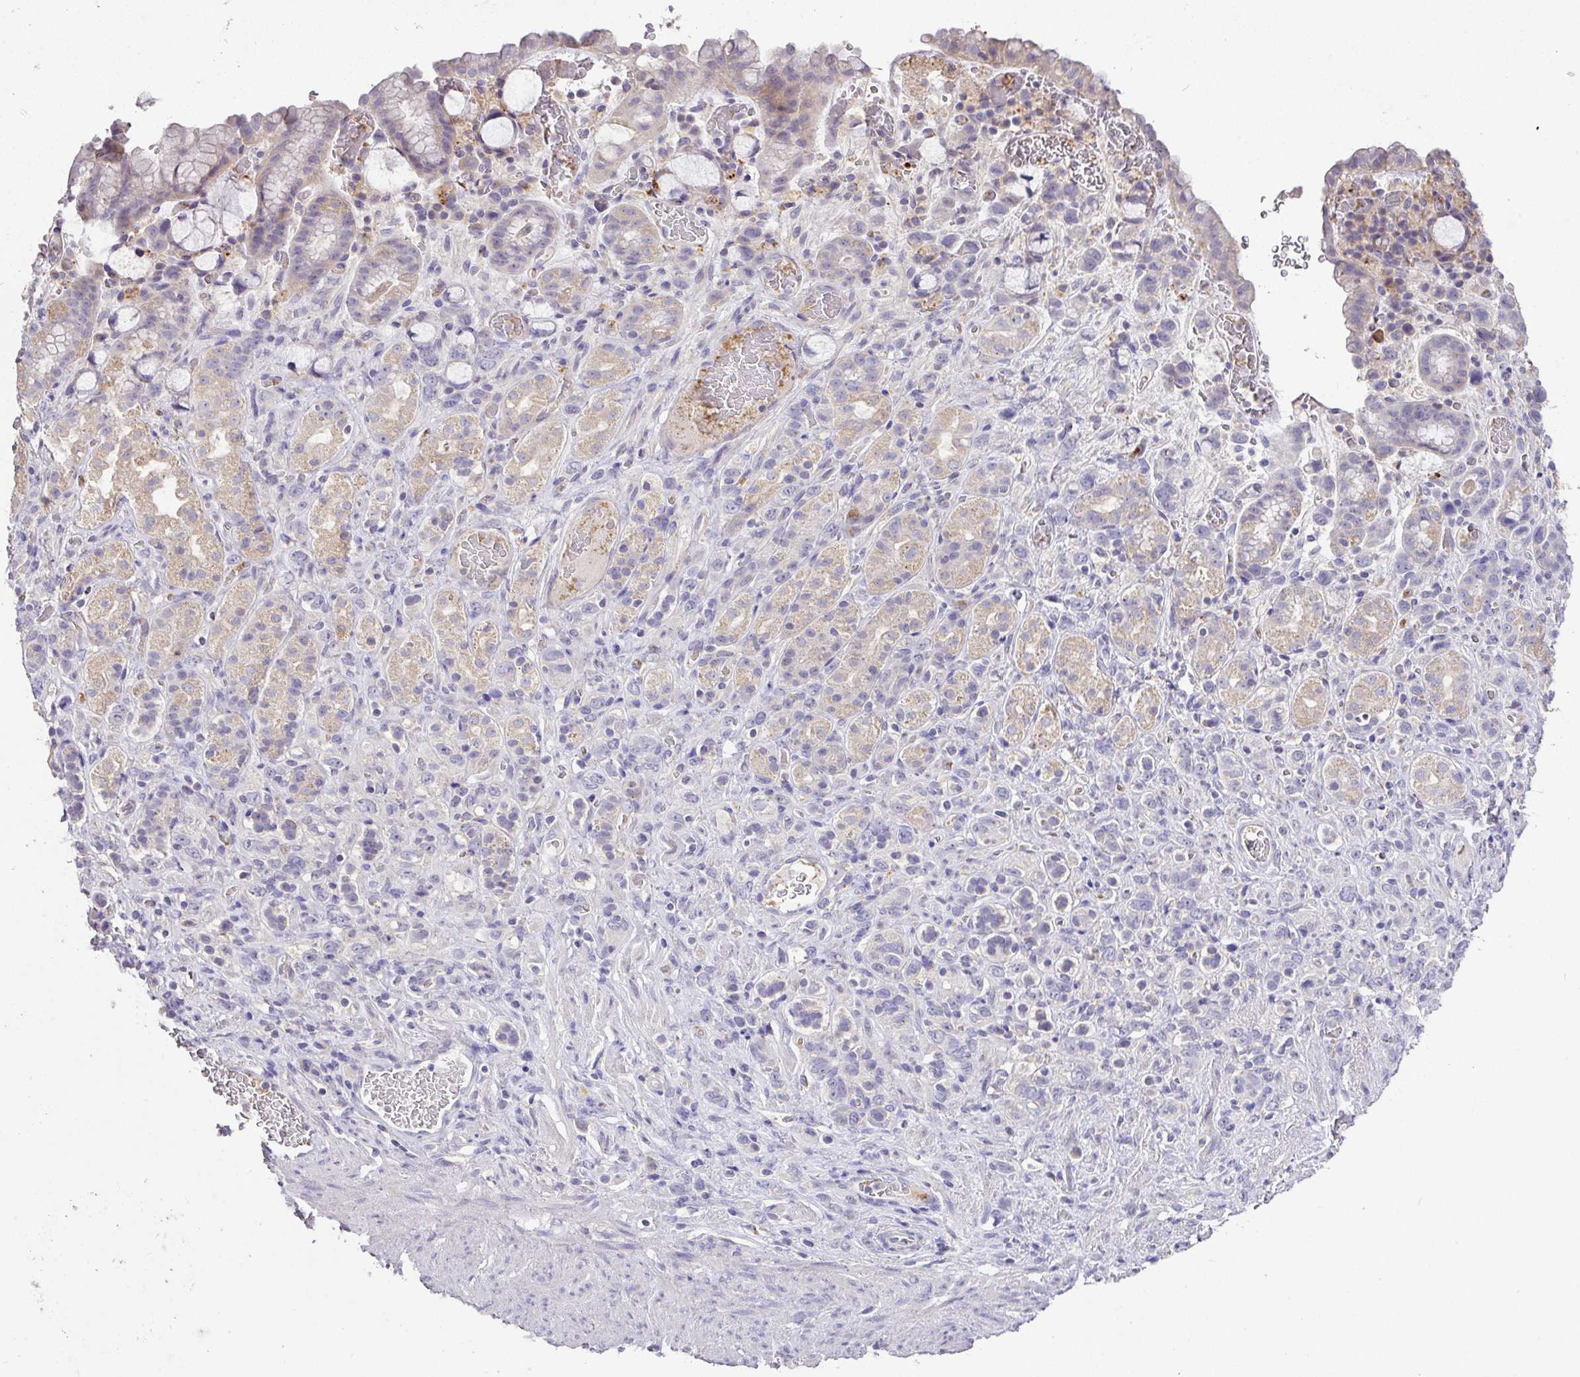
{"staining": {"intensity": "negative", "quantity": "none", "location": "none"}, "tissue": "stomach cancer", "cell_type": "Tumor cells", "image_type": "cancer", "snomed": [{"axis": "morphology", "description": "Adenocarcinoma, NOS"}, {"axis": "topography", "description": "Stomach"}], "caption": "Tumor cells show no significant protein expression in stomach cancer (adenocarcinoma).", "gene": "HOXC13", "patient": {"sex": "female", "age": 65}}